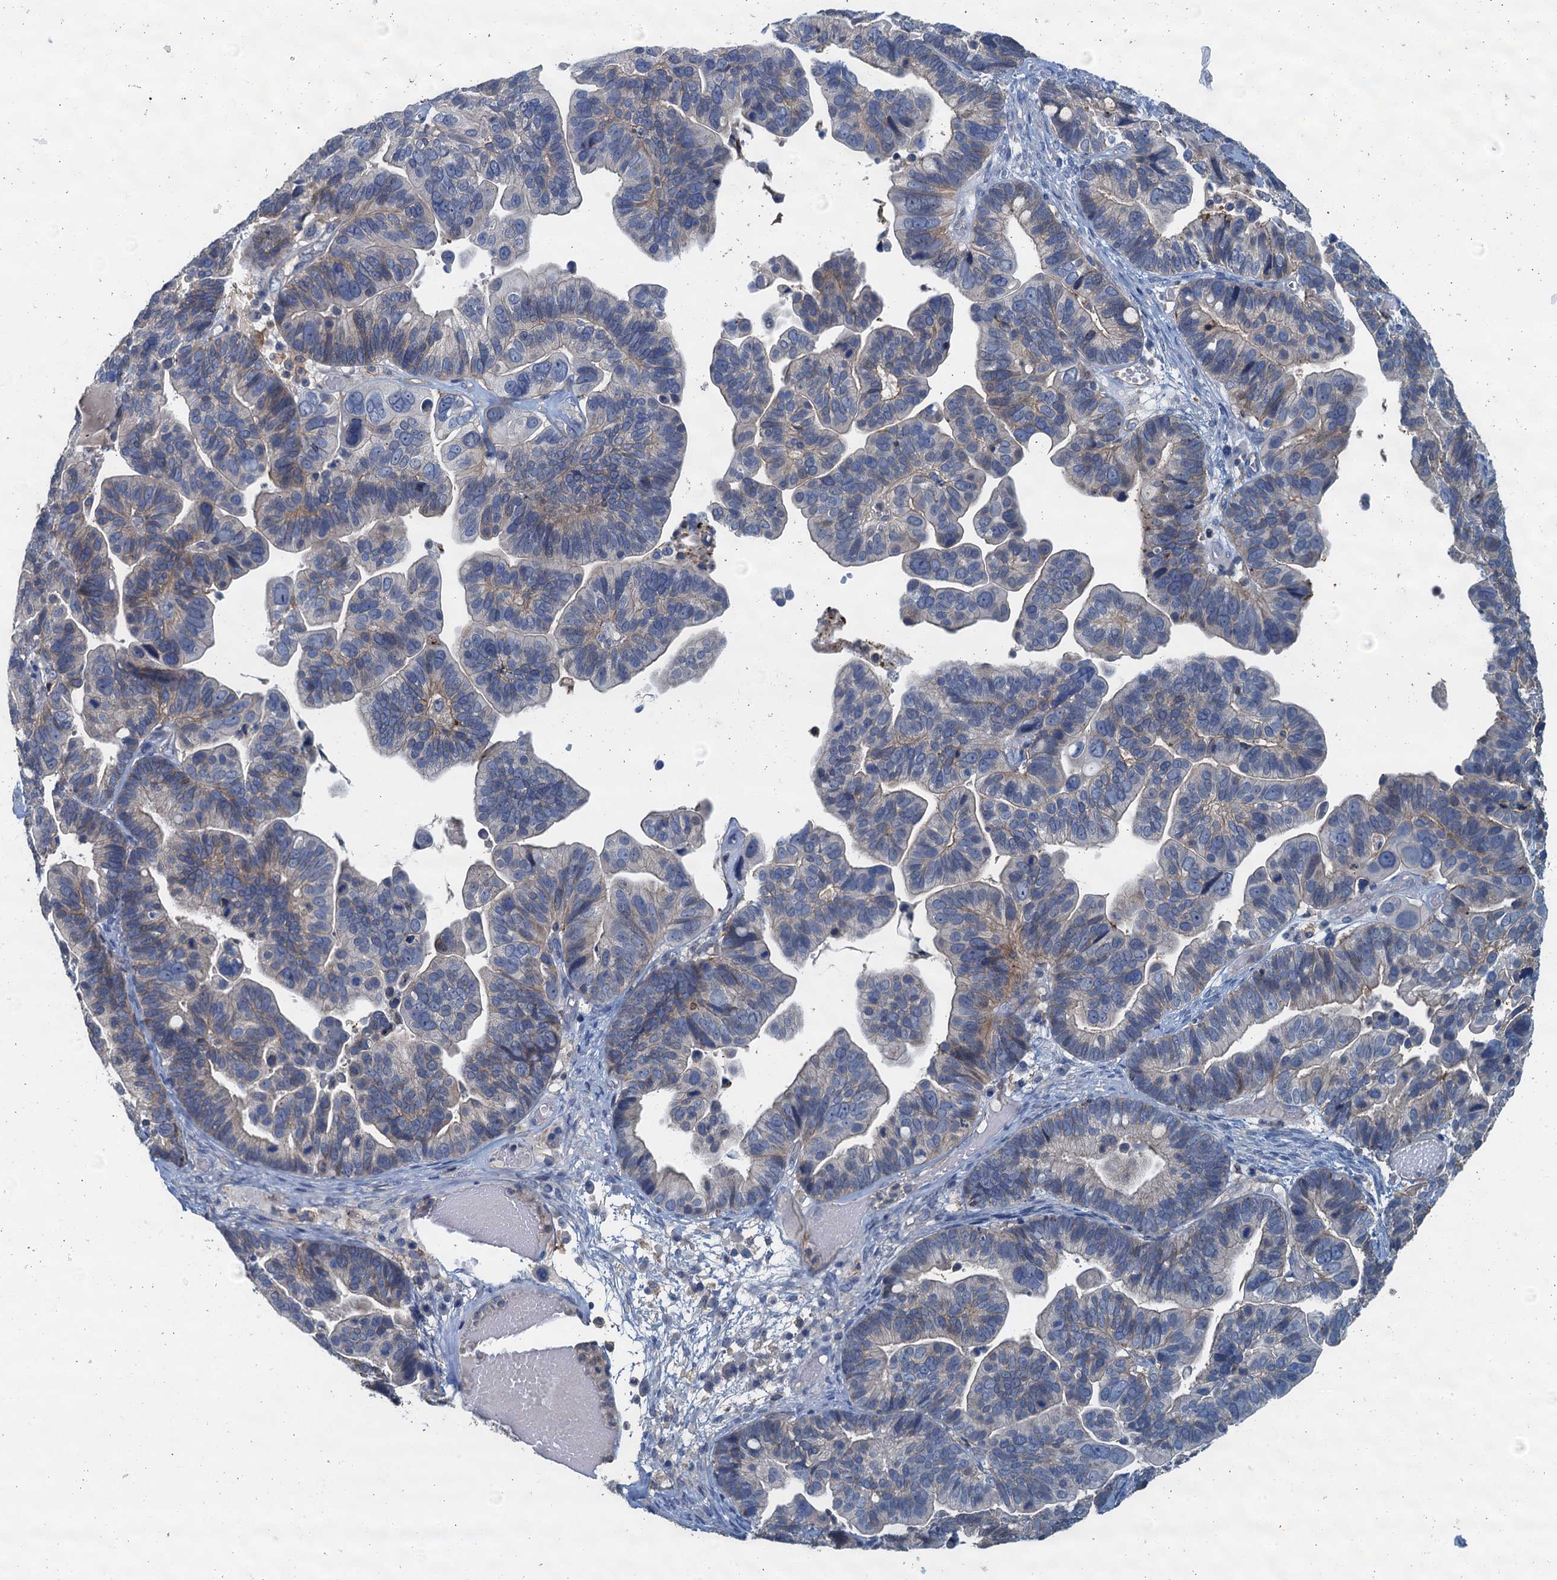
{"staining": {"intensity": "negative", "quantity": "none", "location": "none"}, "tissue": "ovarian cancer", "cell_type": "Tumor cells", "image_type": "cancer", "snomed": [{"axis": "morphology", "description": "Cystadenocarcinoma, serous, NOS"}, {"axis": "topography", "description": "Ovary"}], "caption": "Tumor cells are negative for brown protein staining in ovarian cancer (serous cystadenocarcinoma).", "gene": "THAP10", "patient": {"sex": "female", "age": 56}}